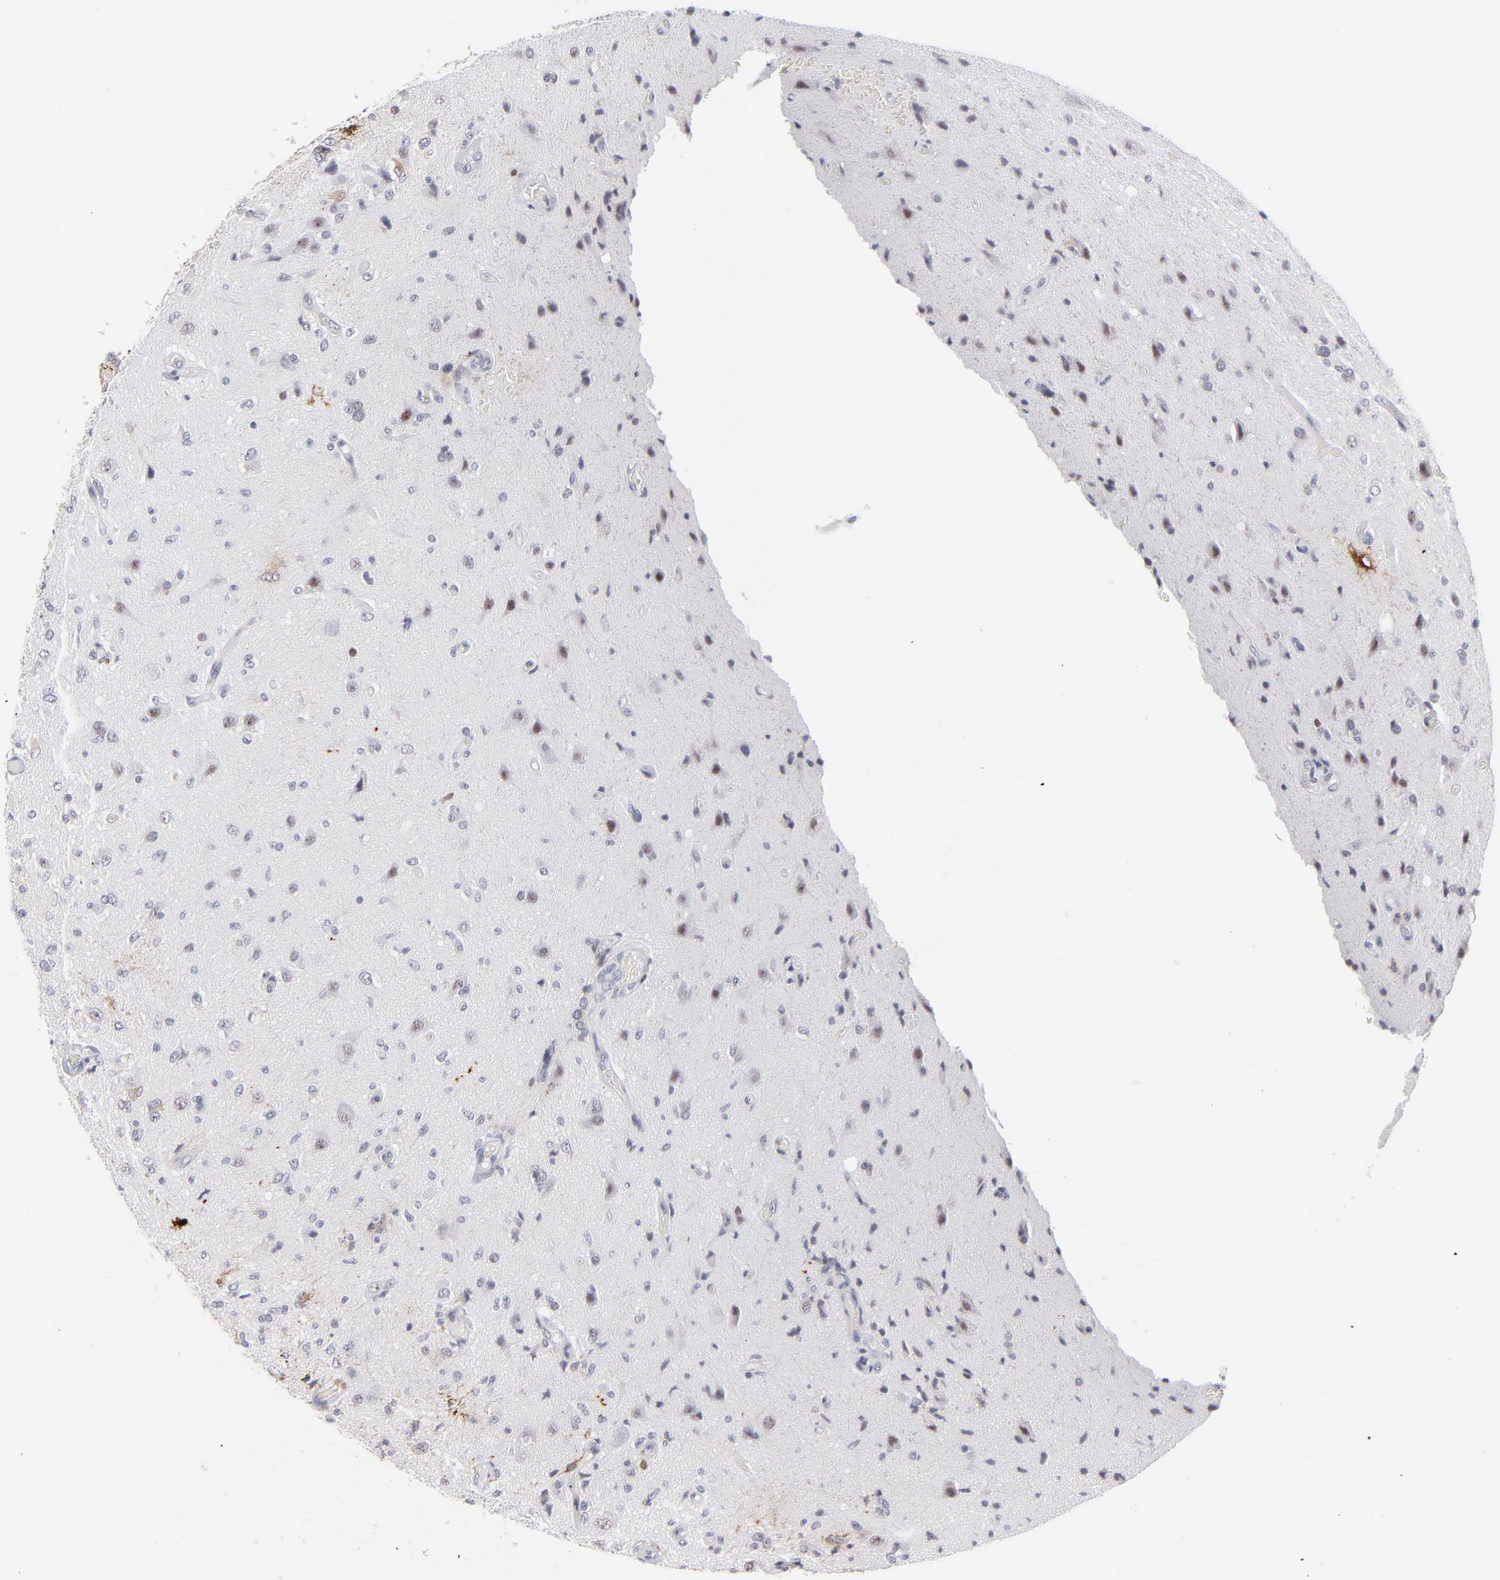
{"staining": {"intensity": "weak", "quantity": "<25%", "location": "nuclear"}, "tissue": "glioma", "cell_type": "Tumor cells", "image_type": "cancer", "snomed": [{"axis": "morphology", "description": "Normal tissue, NOS"}, {"axis": "morphology", "description": "Glioma, malignant, High grade"}, {"axis": "topography", "description": "Cerebral cortex"}], "caption": "A high-resolution histopathology image shows immunohistochemistry (IHC) staining of high-grade glioma (malignant), which reveals no significant expression in tumor cells.", "gene": "CCR2", "patient": {"sex": "male", "age": 77}}